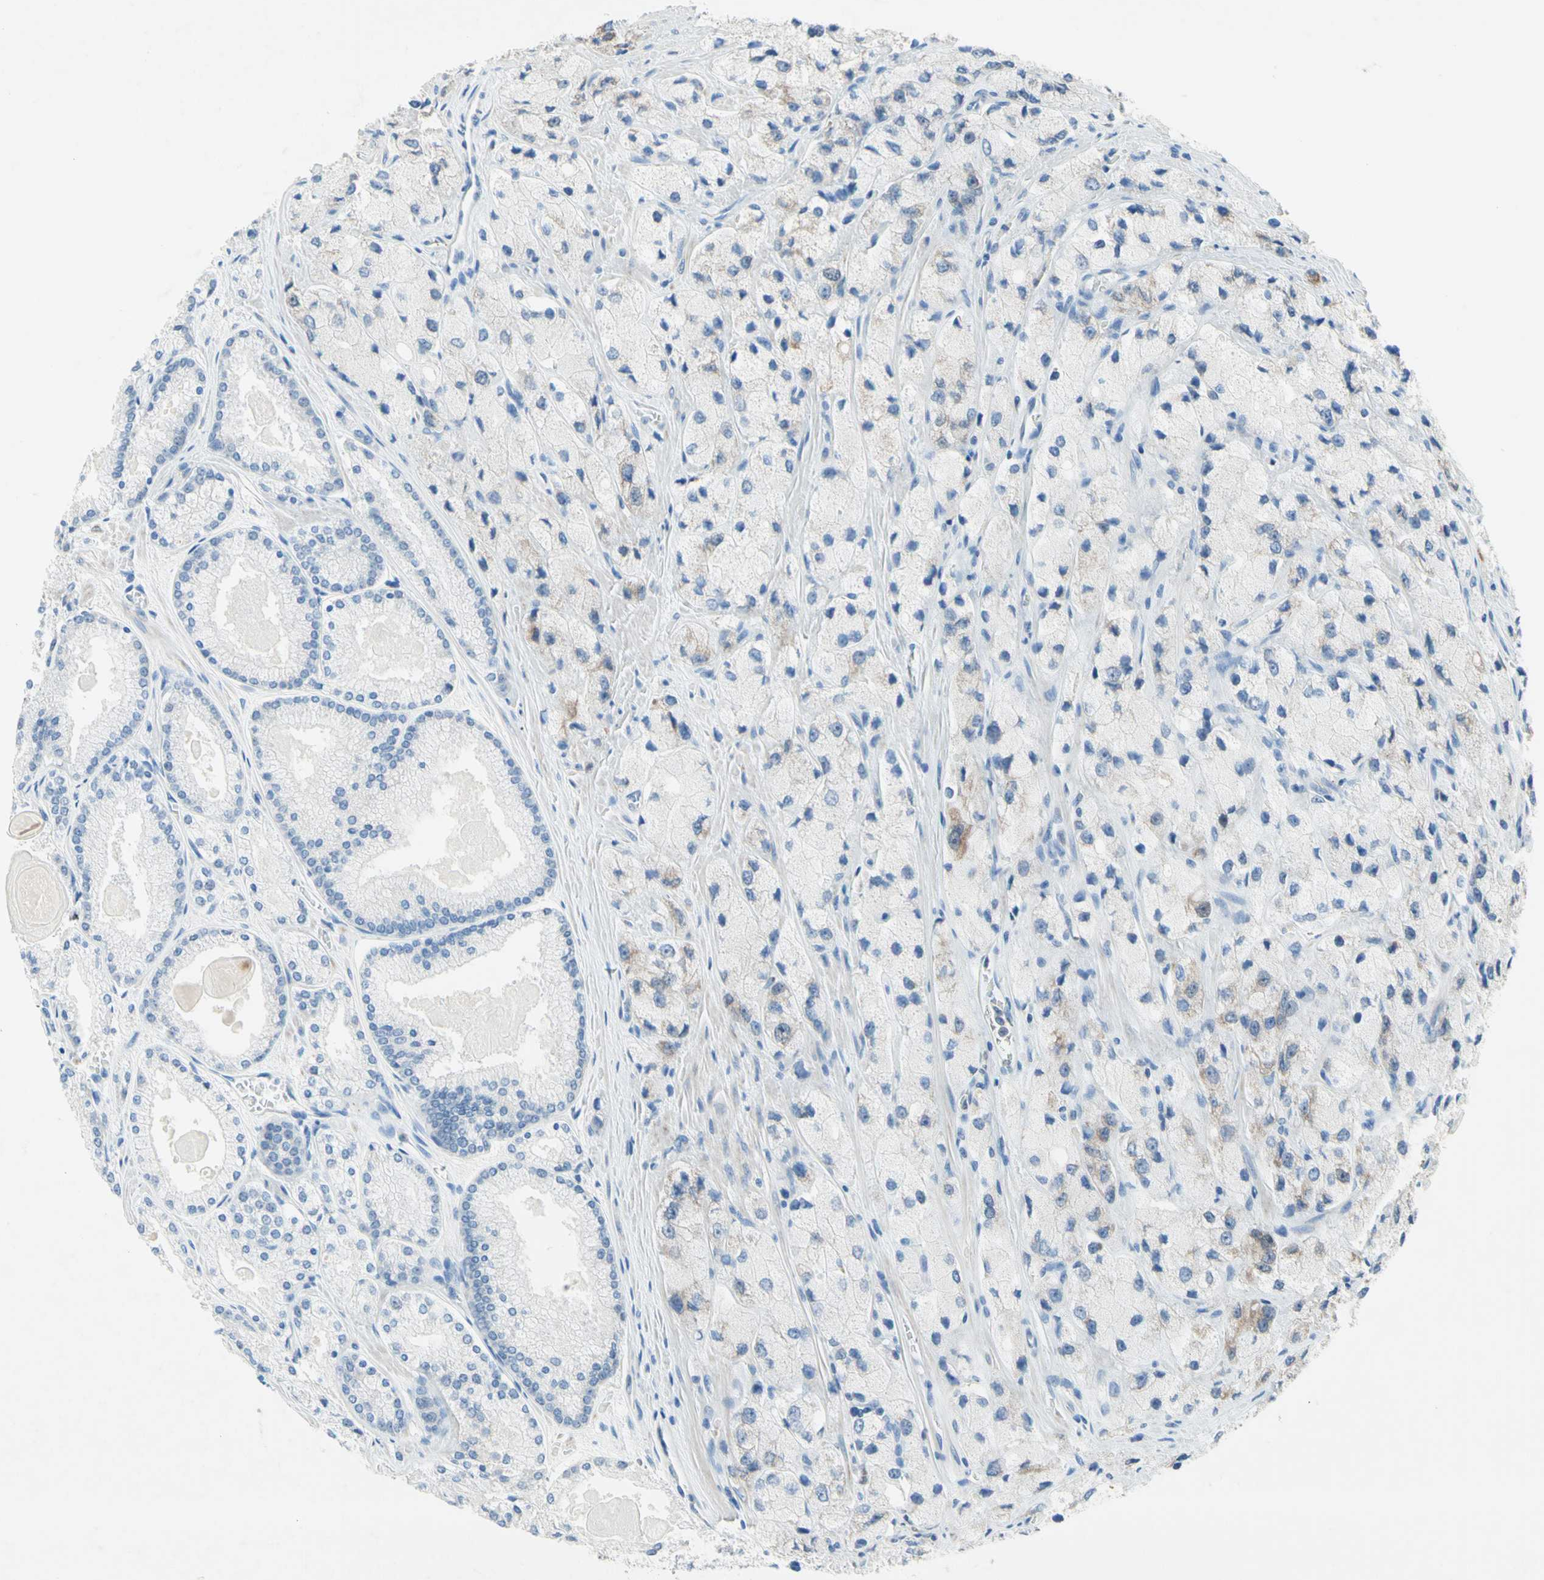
{"staining": {"intensity": "negative", "quantity": "none", "location": "none"}, "tissue": "prostate cancer", "cell_type": "Tumor cells", "image_type": "cancer", "snomed": [{"axis": "morphology", "description": "Adenocarcinoma, High grade"}, {"axis": "topography", "description": "Prostate"}], "caption": "Immunohistochemical staining of prostate high-grade adenocarcinoma displays no significant staining in tumor cells.", "gene": "MFF", "patient": {"sex": "male", "age": 58}}